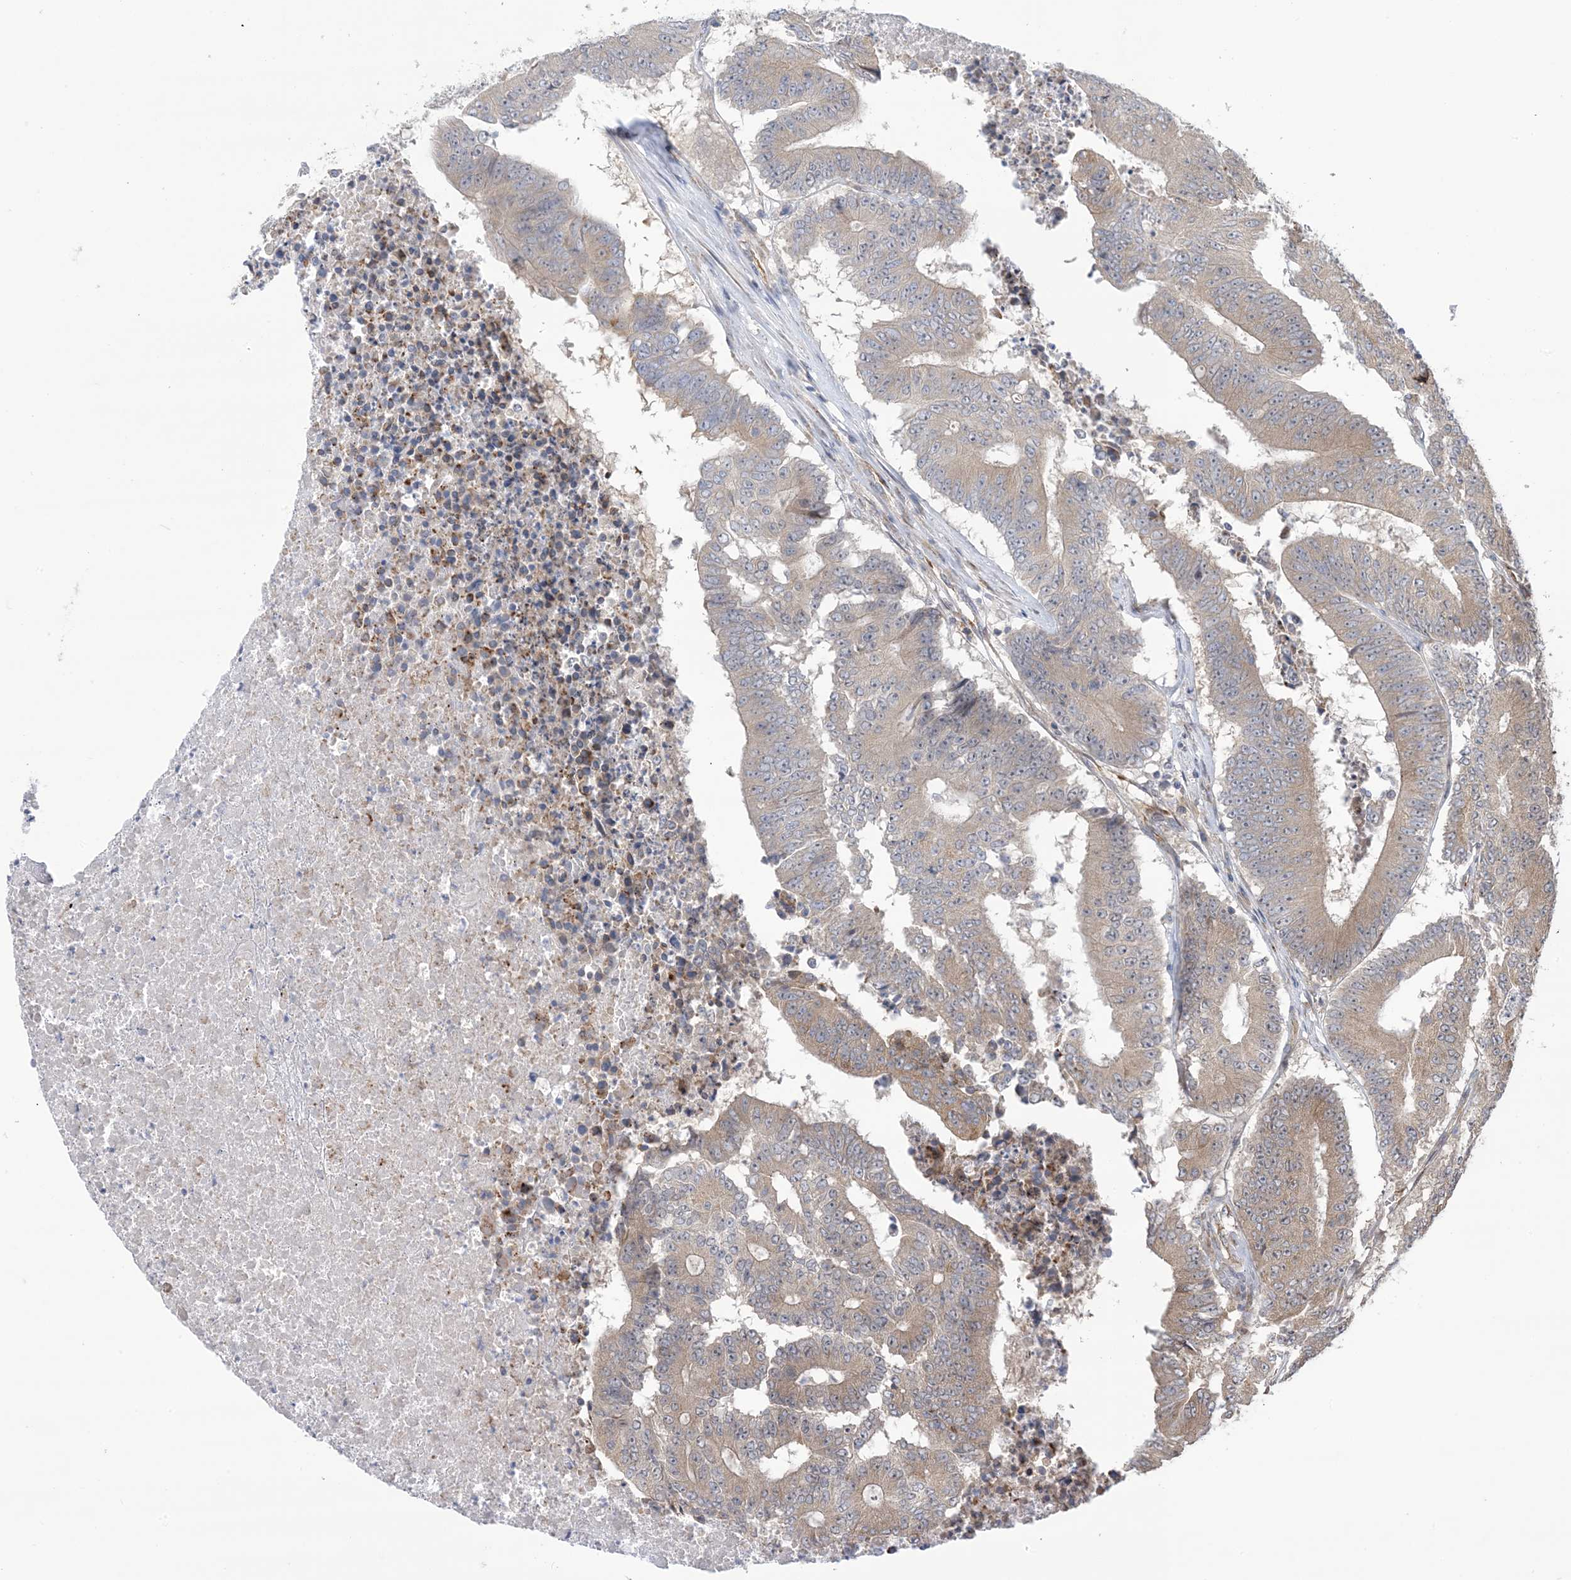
{"staining": {"intensity": "moderate", "quantity": "25%-75%", "location": "cytoplasmic/membranous"}, "tissue": "colorectal cancer", "cell_type": "Tumor cells", "image_type": "cancer", "snomed": [{"axis": "morphology", "description": "Adenocarcinoma, NOS"}, {"axis": "topography", "description": "Colon"}], "caption": "Immunohistochemical staining of human colorectal cancer (adenocarcinoma) reveals medium levels of moderate cytoplasmic/membranous staining in about 25%-75% of tumor cells.", "gene": "CLEC16A", "patient": {"sex": "male", "age": 87}}